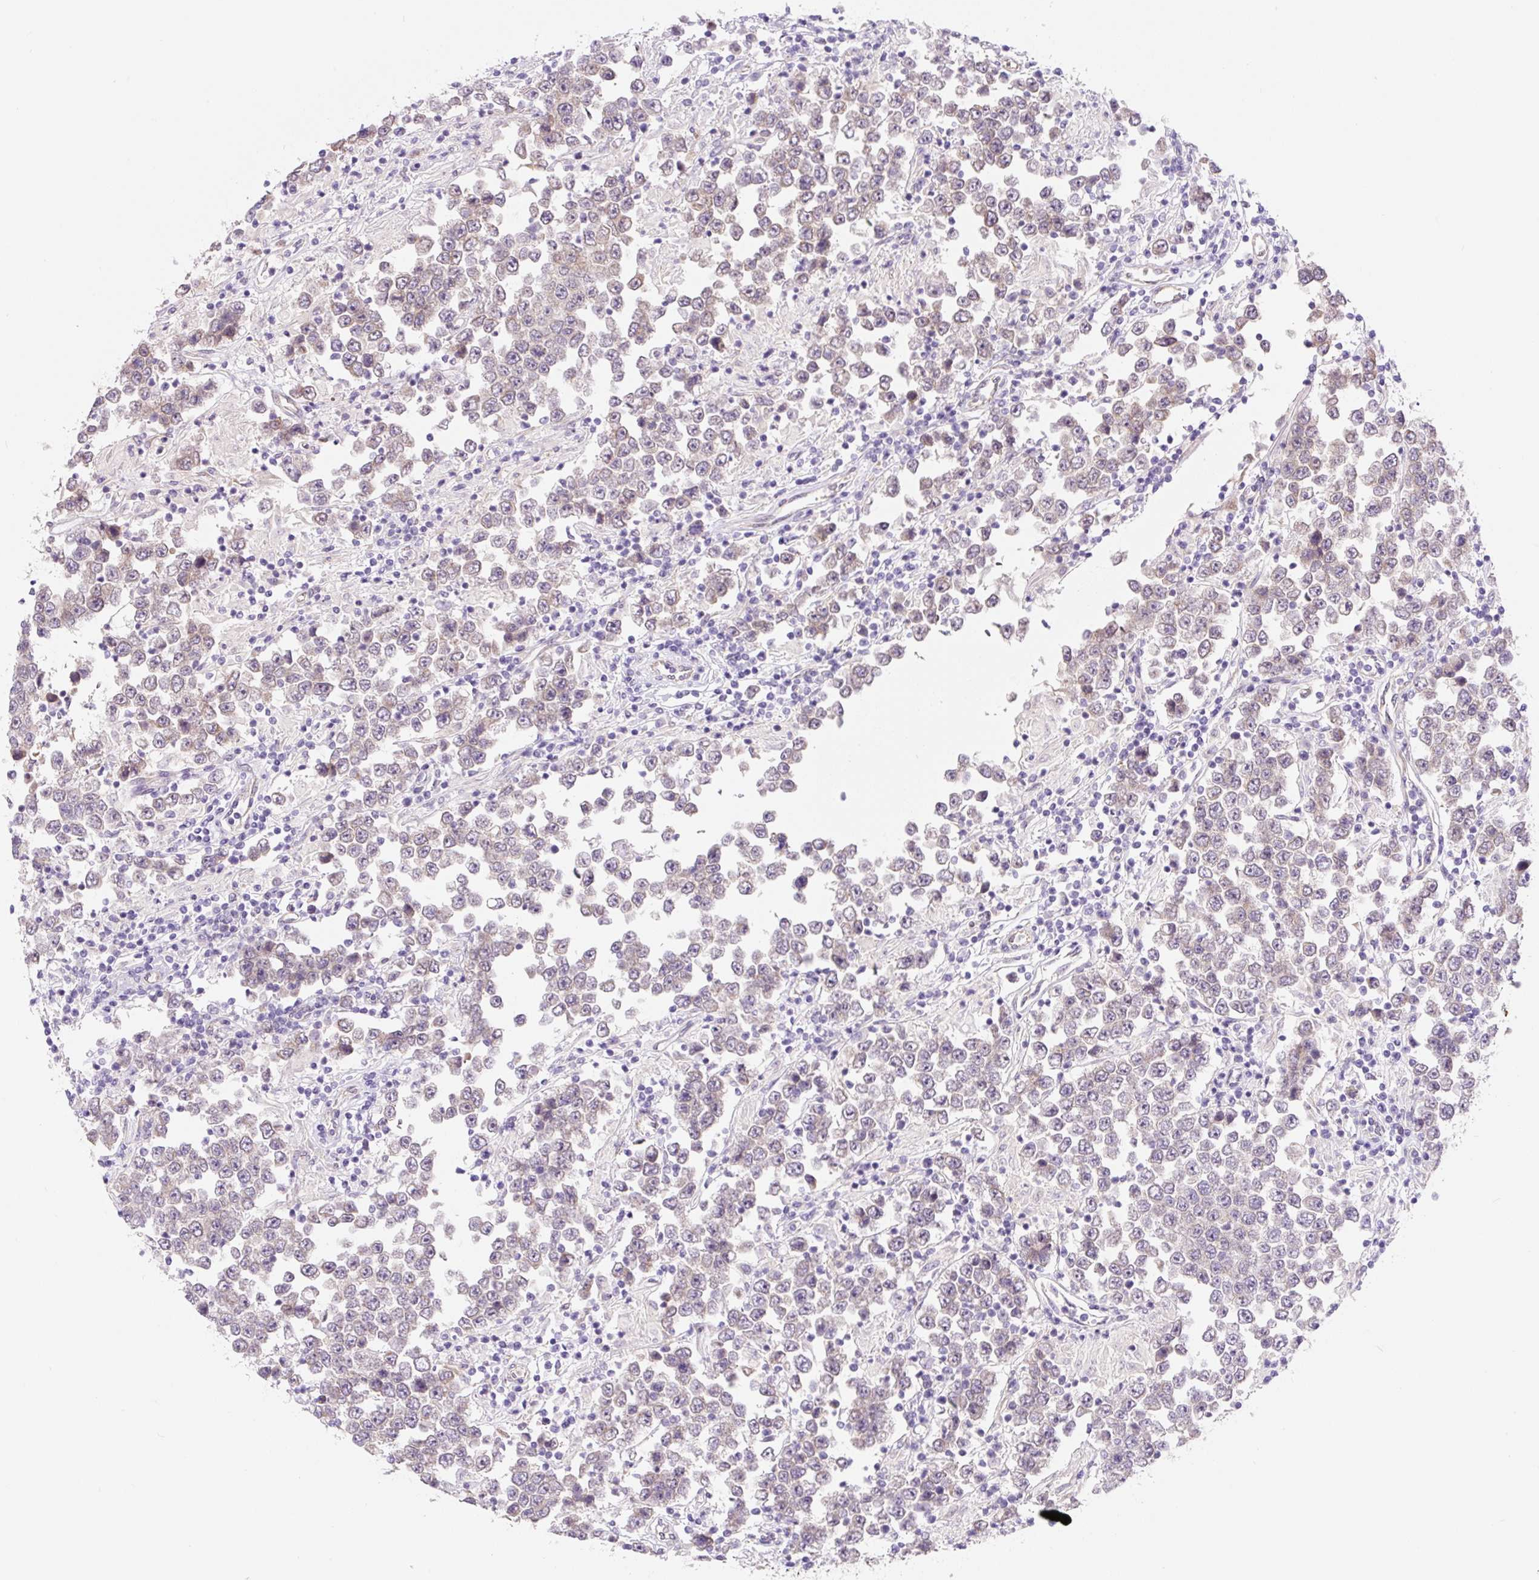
{"staining": {"intensity": "negative", "quantity": "none", "location": "none"}, "tissue": "testis cancer", "cell_type": "Tumor cells", "image_type": "cancer", "snomed": [{"axis": "morphology", "description": "Normal tissue, NOS"}, {"axis": "morphology", "description": "Urothelial carcinoma, High grade"}, {"axis": "morphology", "description": "Seminoma, NOS"}, {"axis": "morphology", "description": "Carcinoma, Embryonal, NOS"}, {"axis": "topography", "description": "Urinary bladder"}, {"axis": "topography", "description": "Testis"}], "caption": "High power microscopy histopathology image of an IHC histopathology image of embryonal carcinoma (testis), revealing no significant staining in tumor cells.", "gene": "ASRGL1", "patient": {"sex": "male", "age": 41}}